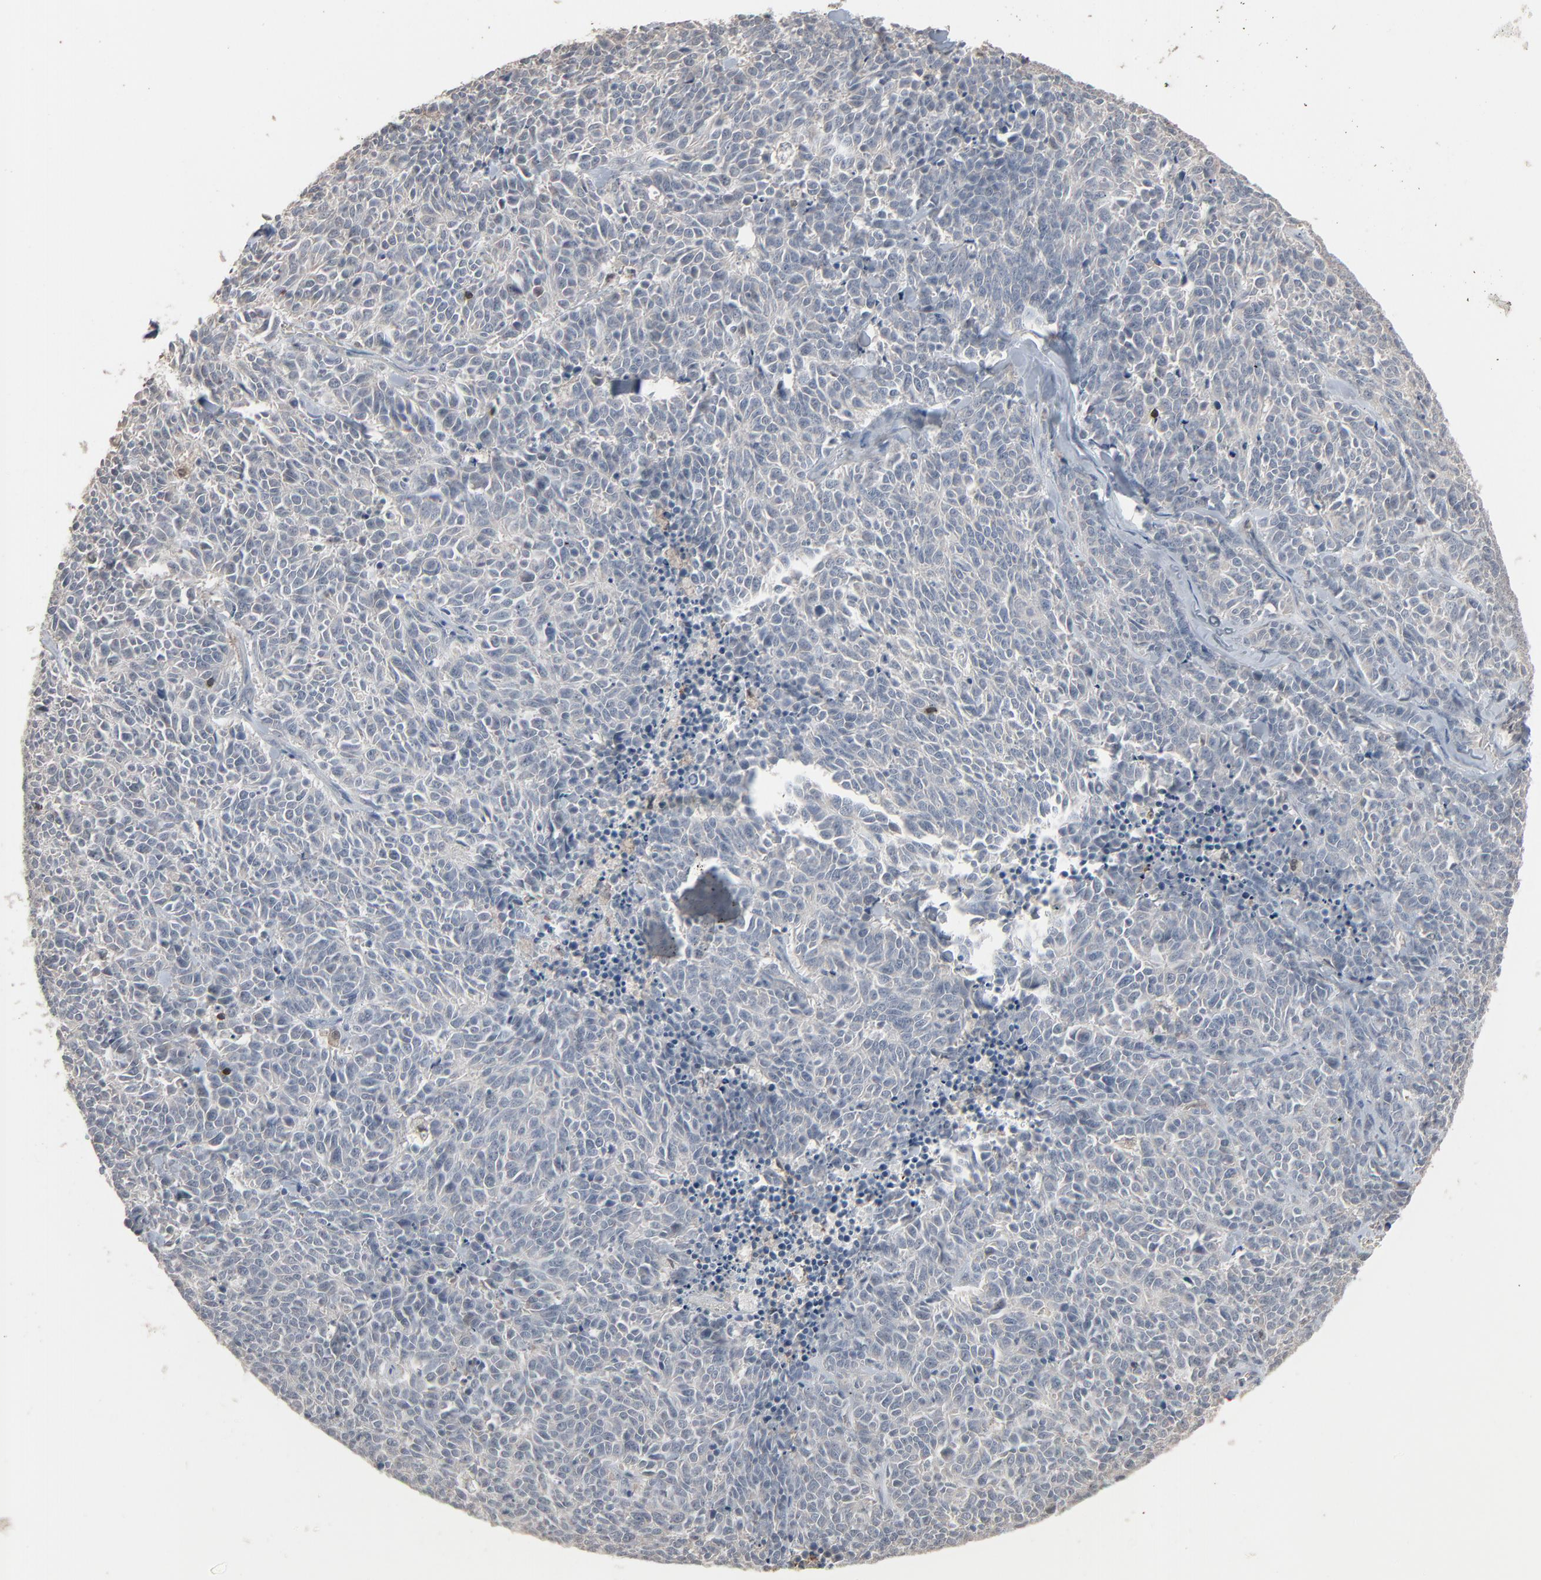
{"staining": {"intensity": "negative", "quantity": "none", "location": "none"}, "tissue": "lung cancer", "cell_type": "Tumor cells", "image_type": "cancer", "snomed": [{"axis": "morphology", "description": "Neoplasm, malignant, NOS"}, {"axis": "topography", "description": "Lung"}], "caption": "Immunohistochemical staining of human malignant neoplasm (lung) demonstrates no significant staining in tumor cells.", "gene": "DOCK8", "patient": {"sex": "female", "age": 58}}